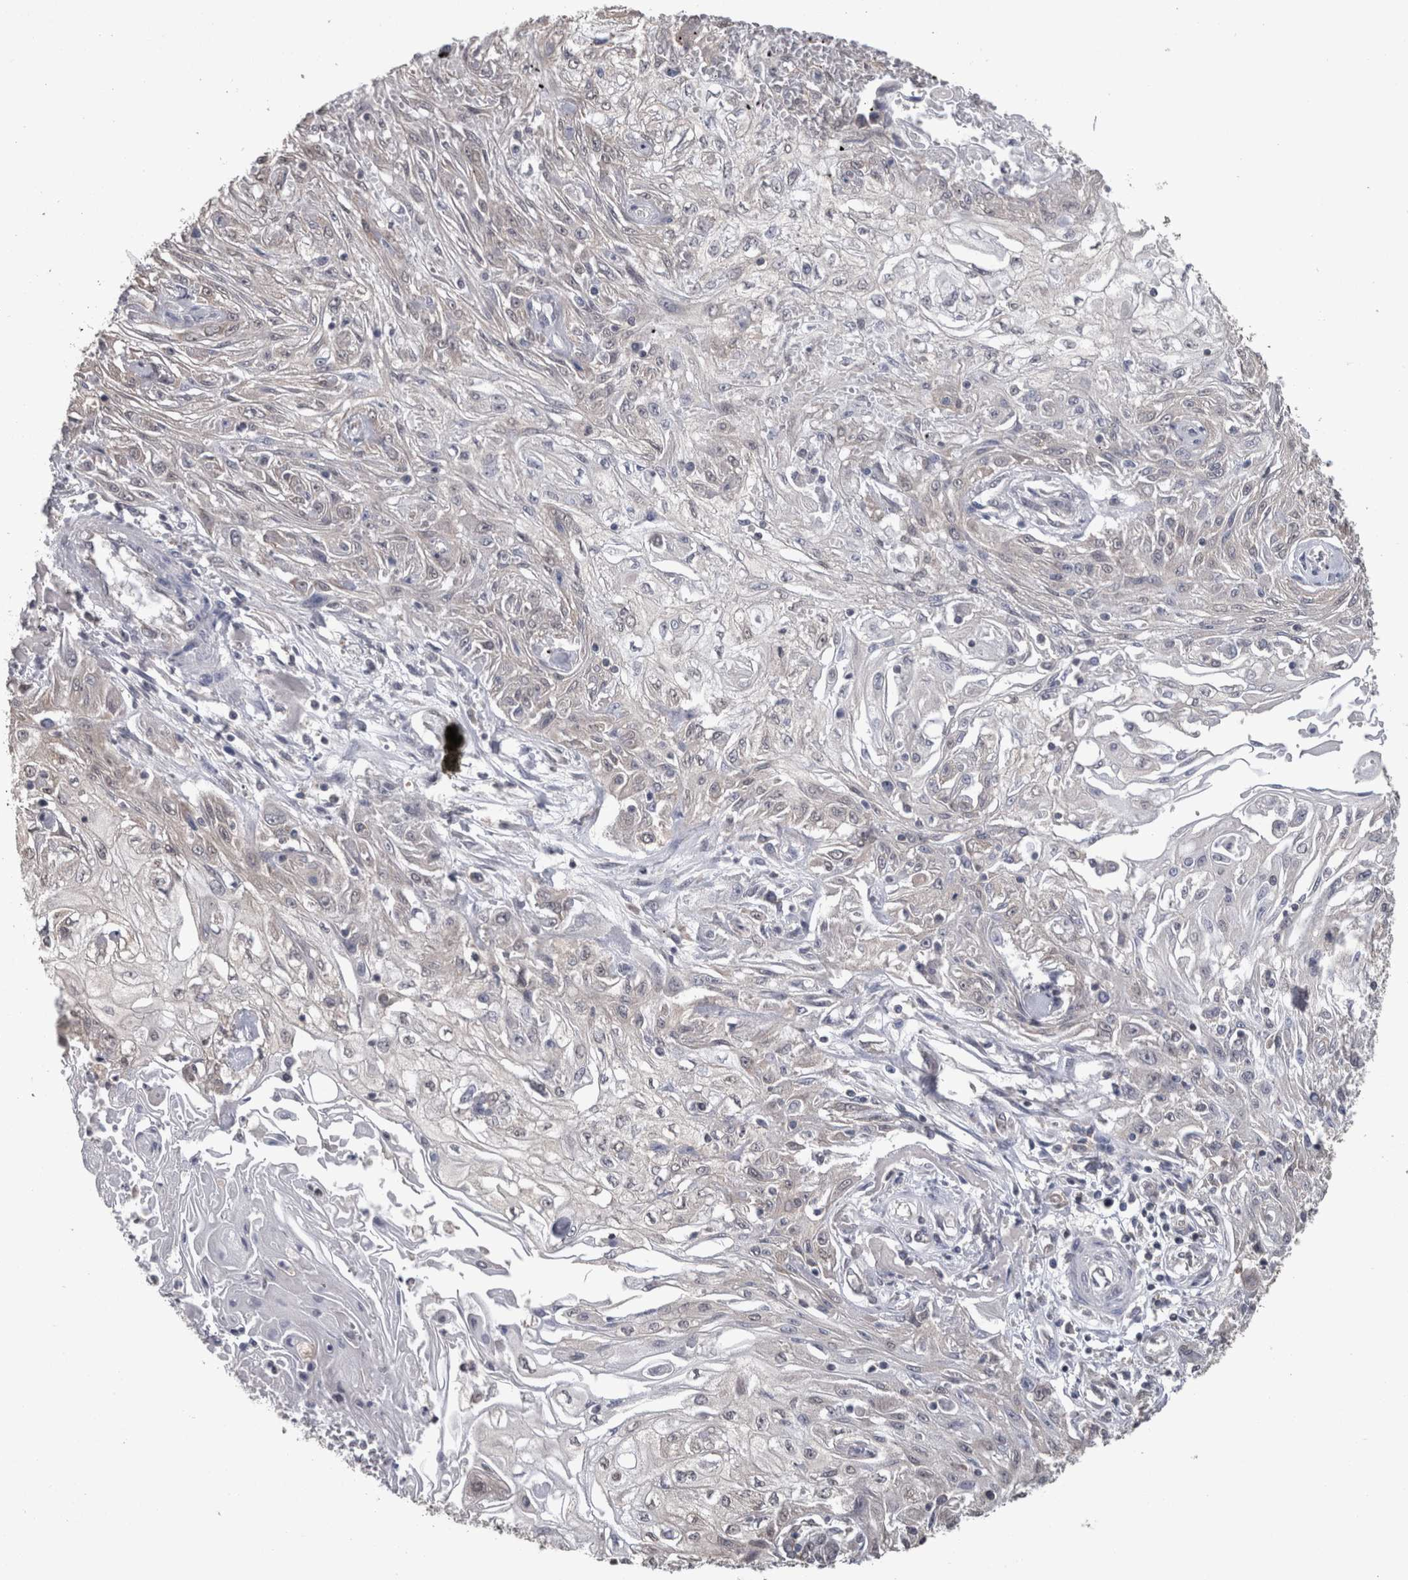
{"staining": {"intensity": "negative", "quantity": "none", "location": "none"}, "tissue": "skin cancer", "cell_type": "Tumor cells", "image_type": "cancer", "snomed": [{"axis": "morphology", "description": "Squamous cell carcinoma, NOS"}, {"axis": "morphology", "description": "Squamous cell carcinoma, metastatic, NOS"}, {"axis": "topography", "description": "Skin"}, {"axis": "topography", "description": "Lymph node"}], "caption": "Tumor cells show no significant positivity in metastatic squamous cell carcinoma (skin).", "gene": "DDX6", "patient": {"sex": "male", "age": 75}}